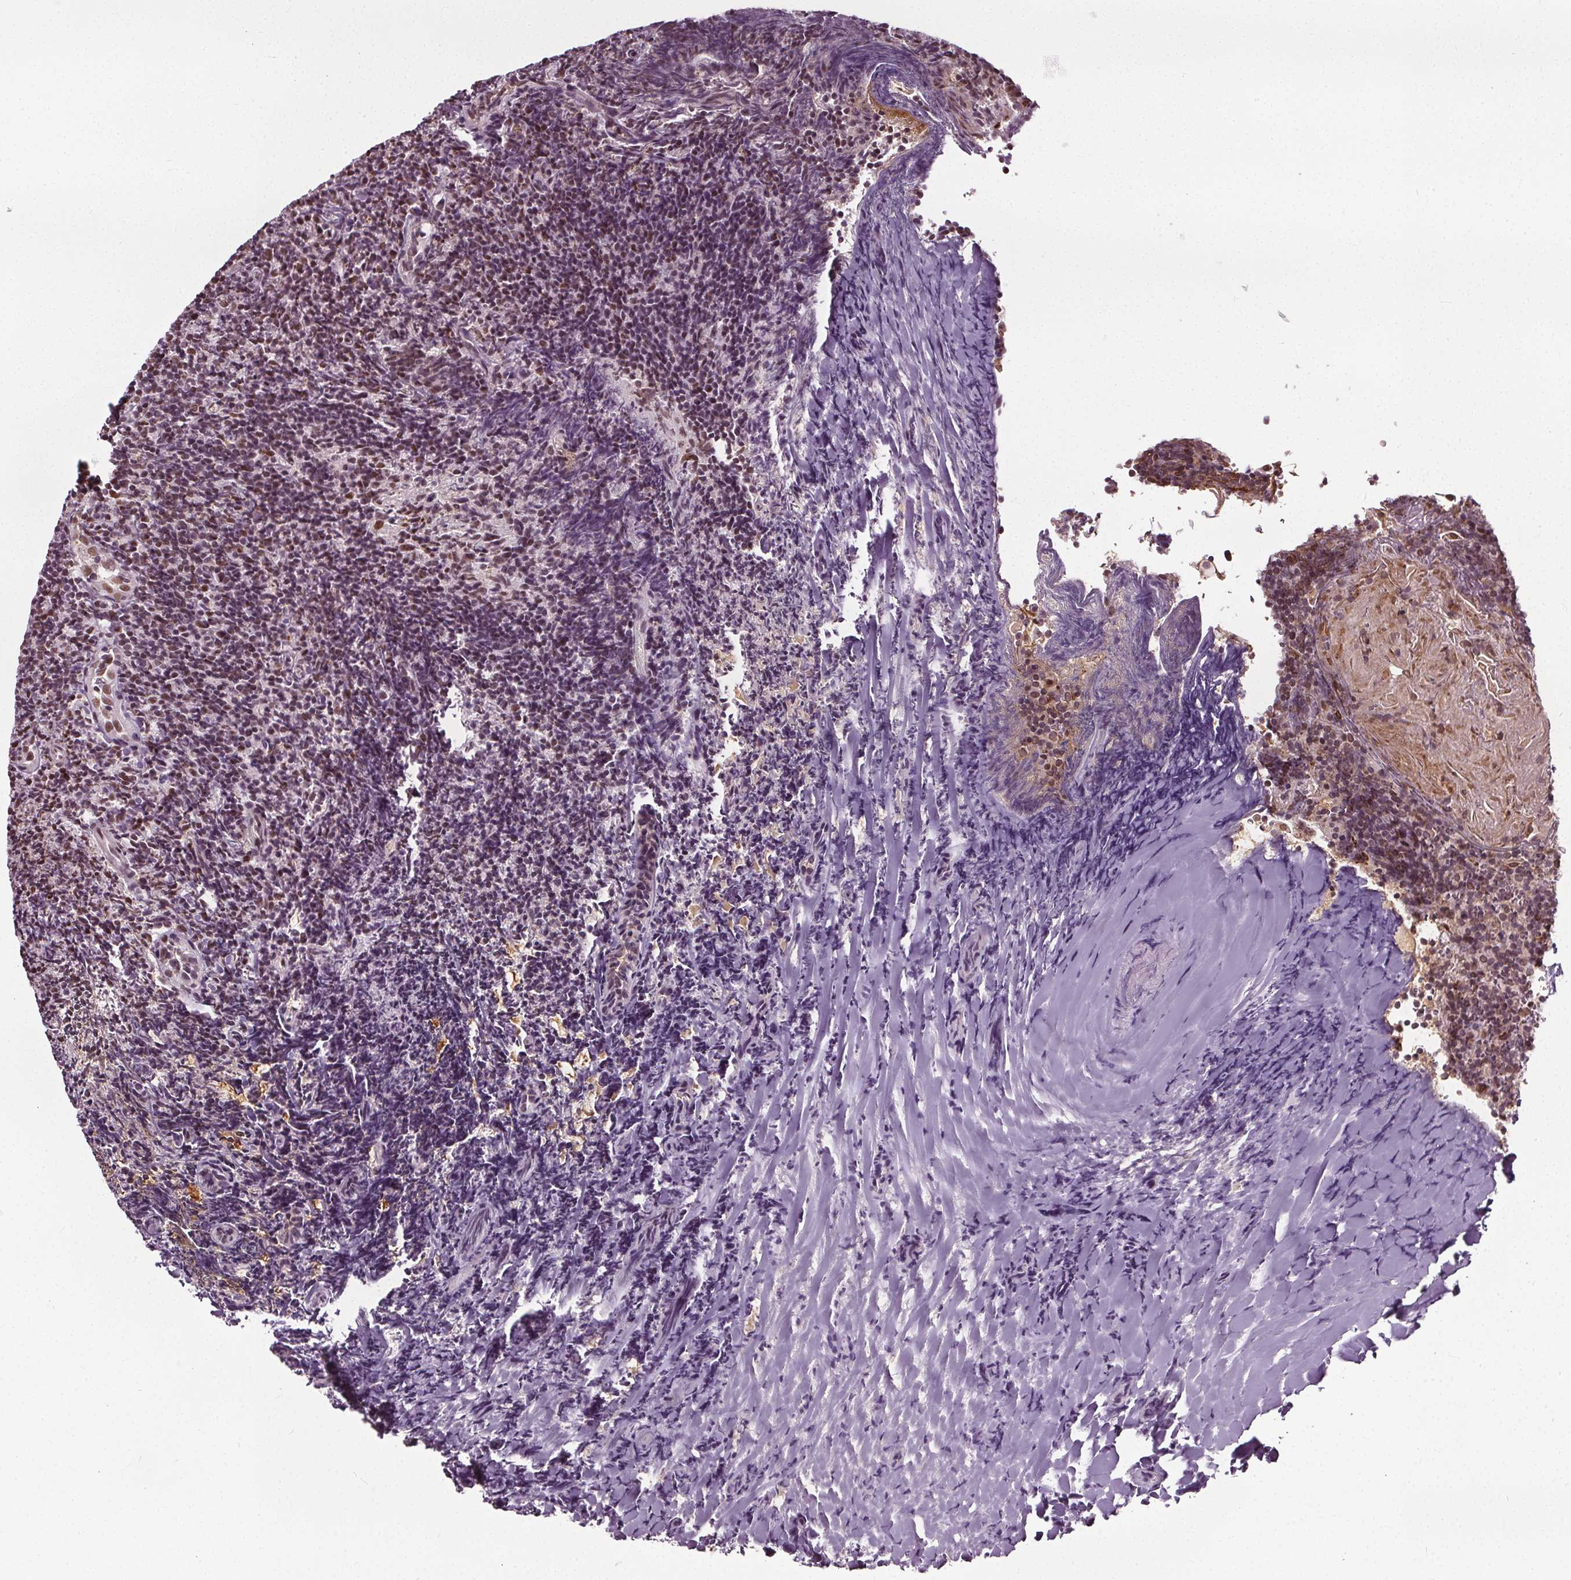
{"staining": {"intensity": "moderate", "quantity": ">75%", "location": "cytoplasmic/membranous,nuclear"}, "tissue": "tonsil", "cell_type": "Germinal center cells", "image_type": "normal", "snomed": [{"axis": "morphology", "description": "Normal tissue, NOS"}, {"axis": "topography", "description": "Tonsil"}], "caption": "Germinal center cells demonstrate moderate cytoplasmic/membranous,nuclear staining in about >75% of cells in benign tonsil. The protein of interest is stained brown, and the nuclei are stained in blue (DAB (3,3'-diaminobenzidine) IHC with brightfield microscopy, high magnification).", "gene": "TTC39C", "patient": {"sex": "female", "age": 10}}